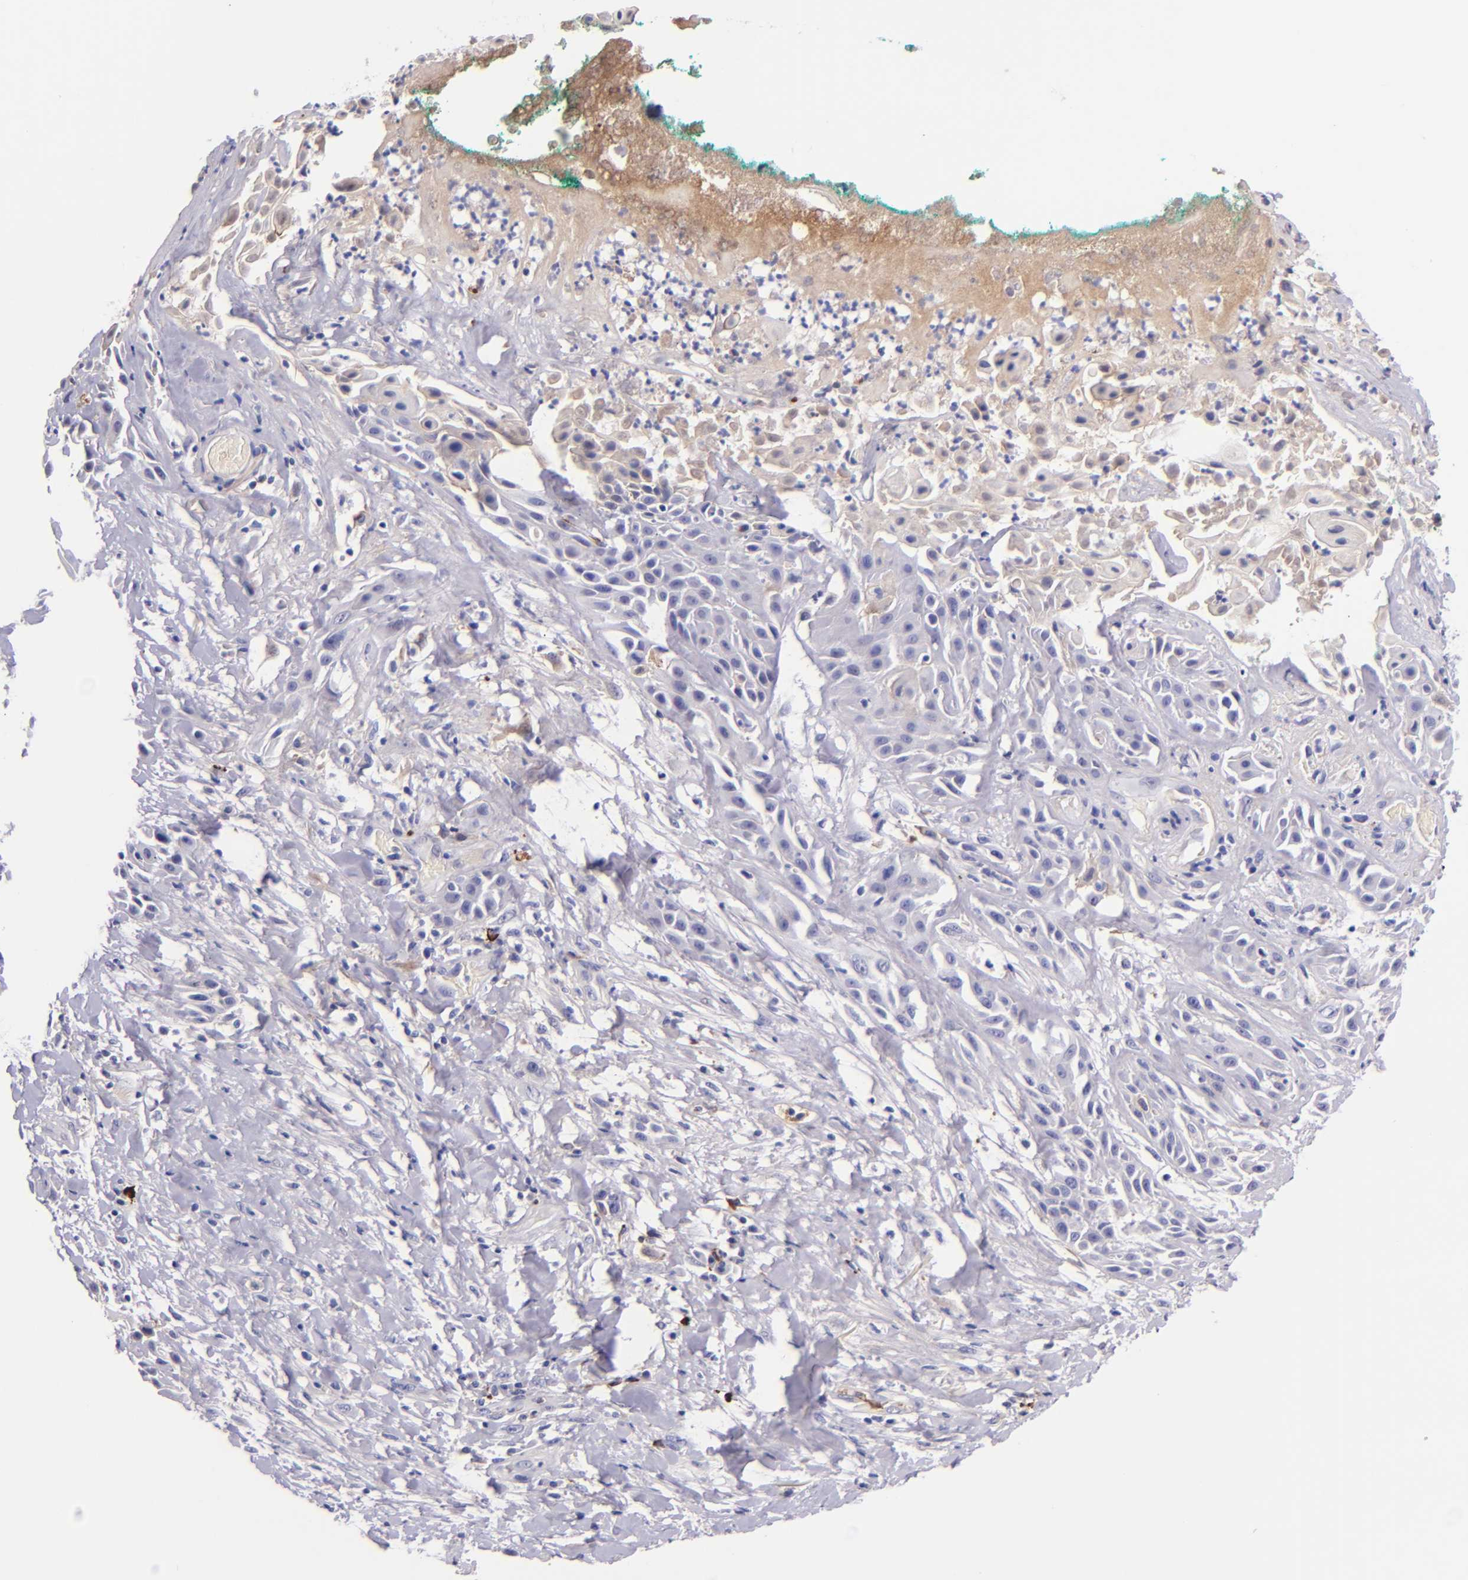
{"staining": {"intensity": "negative", "quantity": "none", "location": "none"}, "tissue": "skin cancer", "cell_type": "Tumor cells", "image_type": "cancer", "snomed": [{"axis": "morphology", "description": "Squamous cell carcinoma, NOS"}, {"axis": "topography", "description": "Skin"}, {"axis": "topography", "description": "Anal"}], "caption": "IHC of human skin squamous cell carcinoma exhibits no expression in tumor cells. Nuclei are stained in blue.", "gene": "KNG1", "patient": {"sex": "male", "age": 64}}